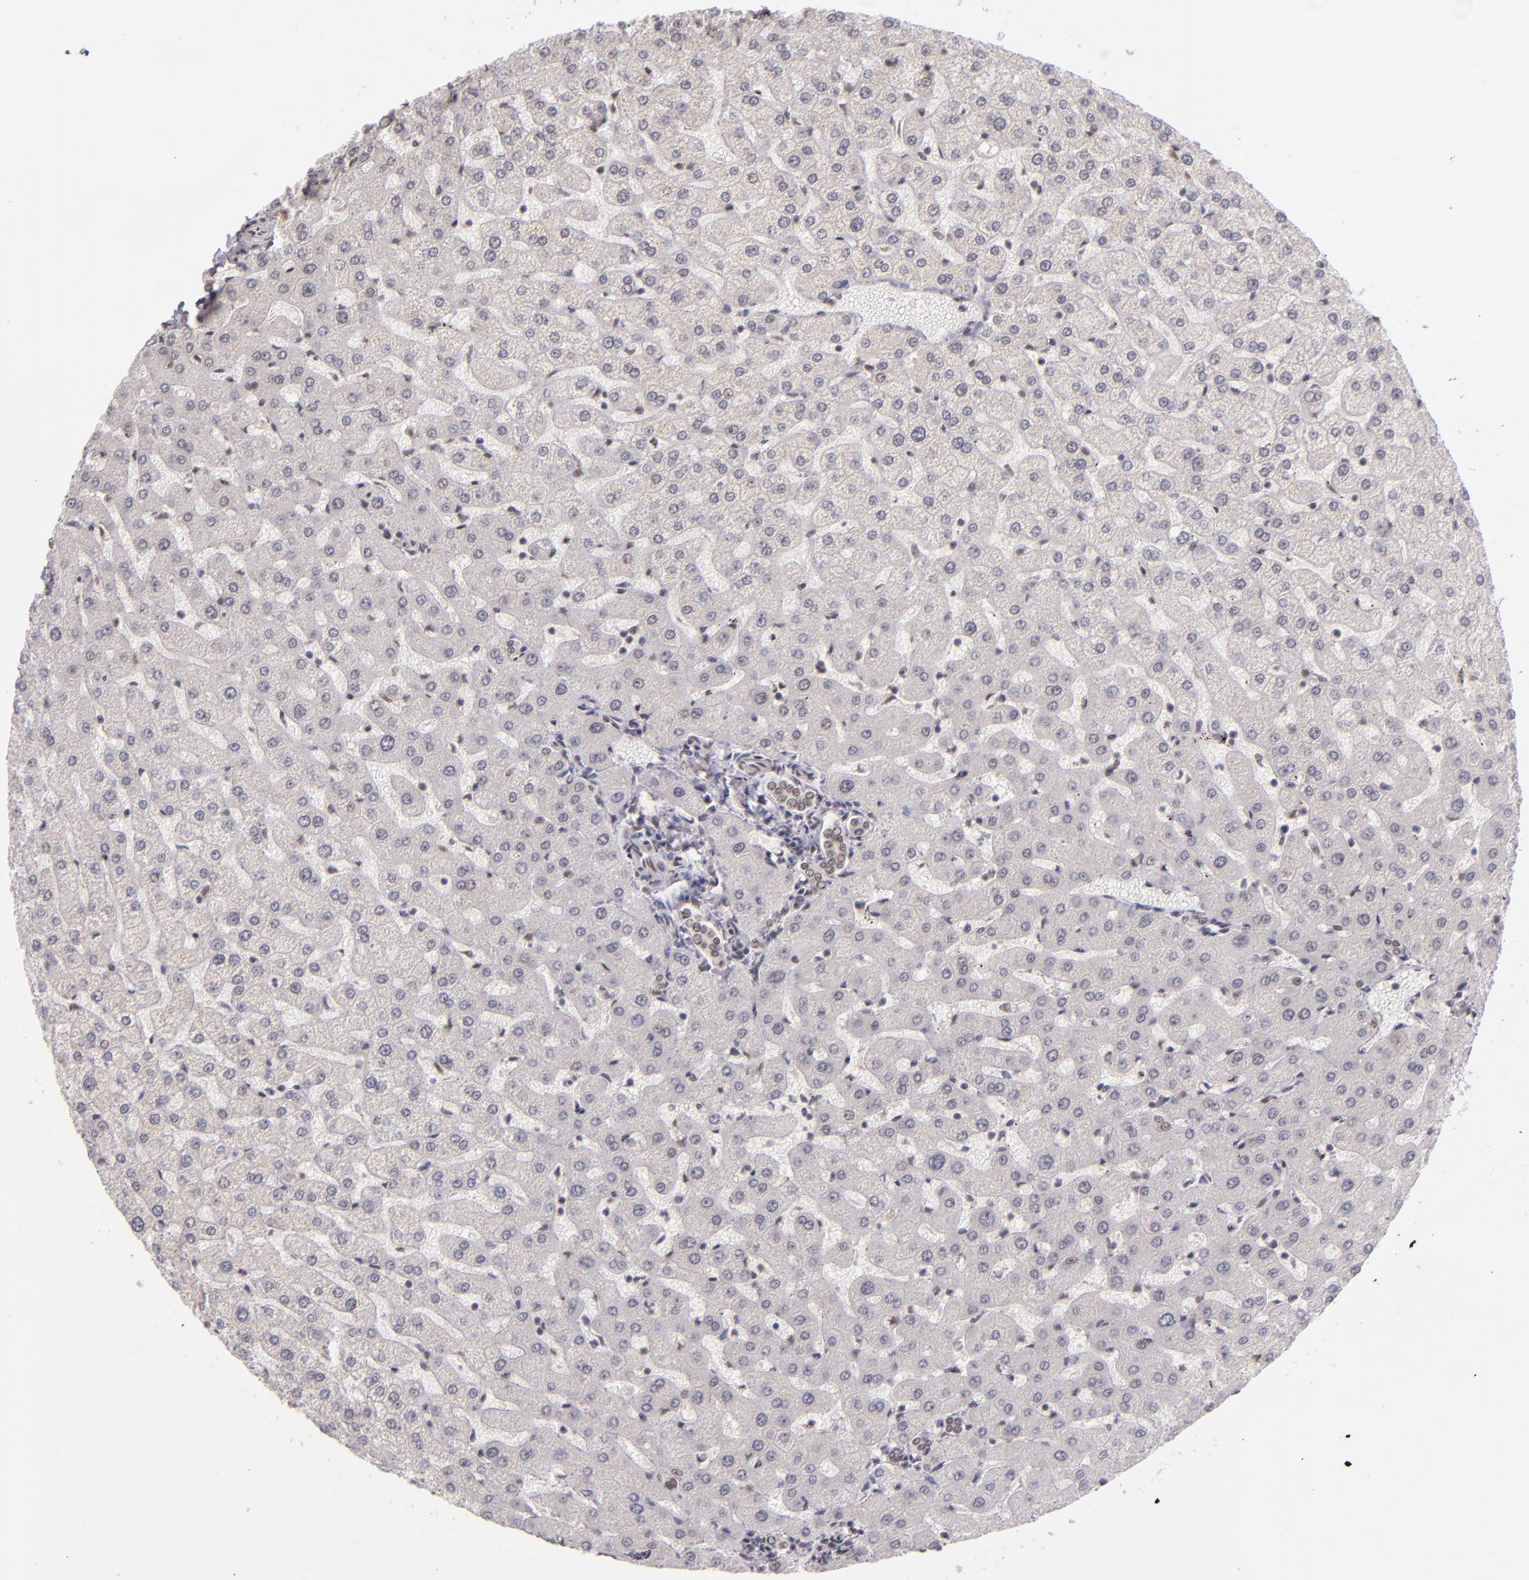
{"staining": {"intensity": "weak", "quantity": ">75%", "location": "nuclear"}, "tissue": "liver", "cell_type": "Cholangiocytes", "image_type": "normal", "snomed": [{"axis": "morphology", "description": "Normal tissue, NOS"}, {"axis": "morphology", "description": "Fibrosis, NOS"}, {"axis": "topography", "description": "Liver"}], "caption": "This is a micrograph of IHC staining of unremarkable liver, which shows weak expression in the nuclear of cholangiocytes.", "gene": "ZNF148", "patient": {"sex": "female", "age": 29}}